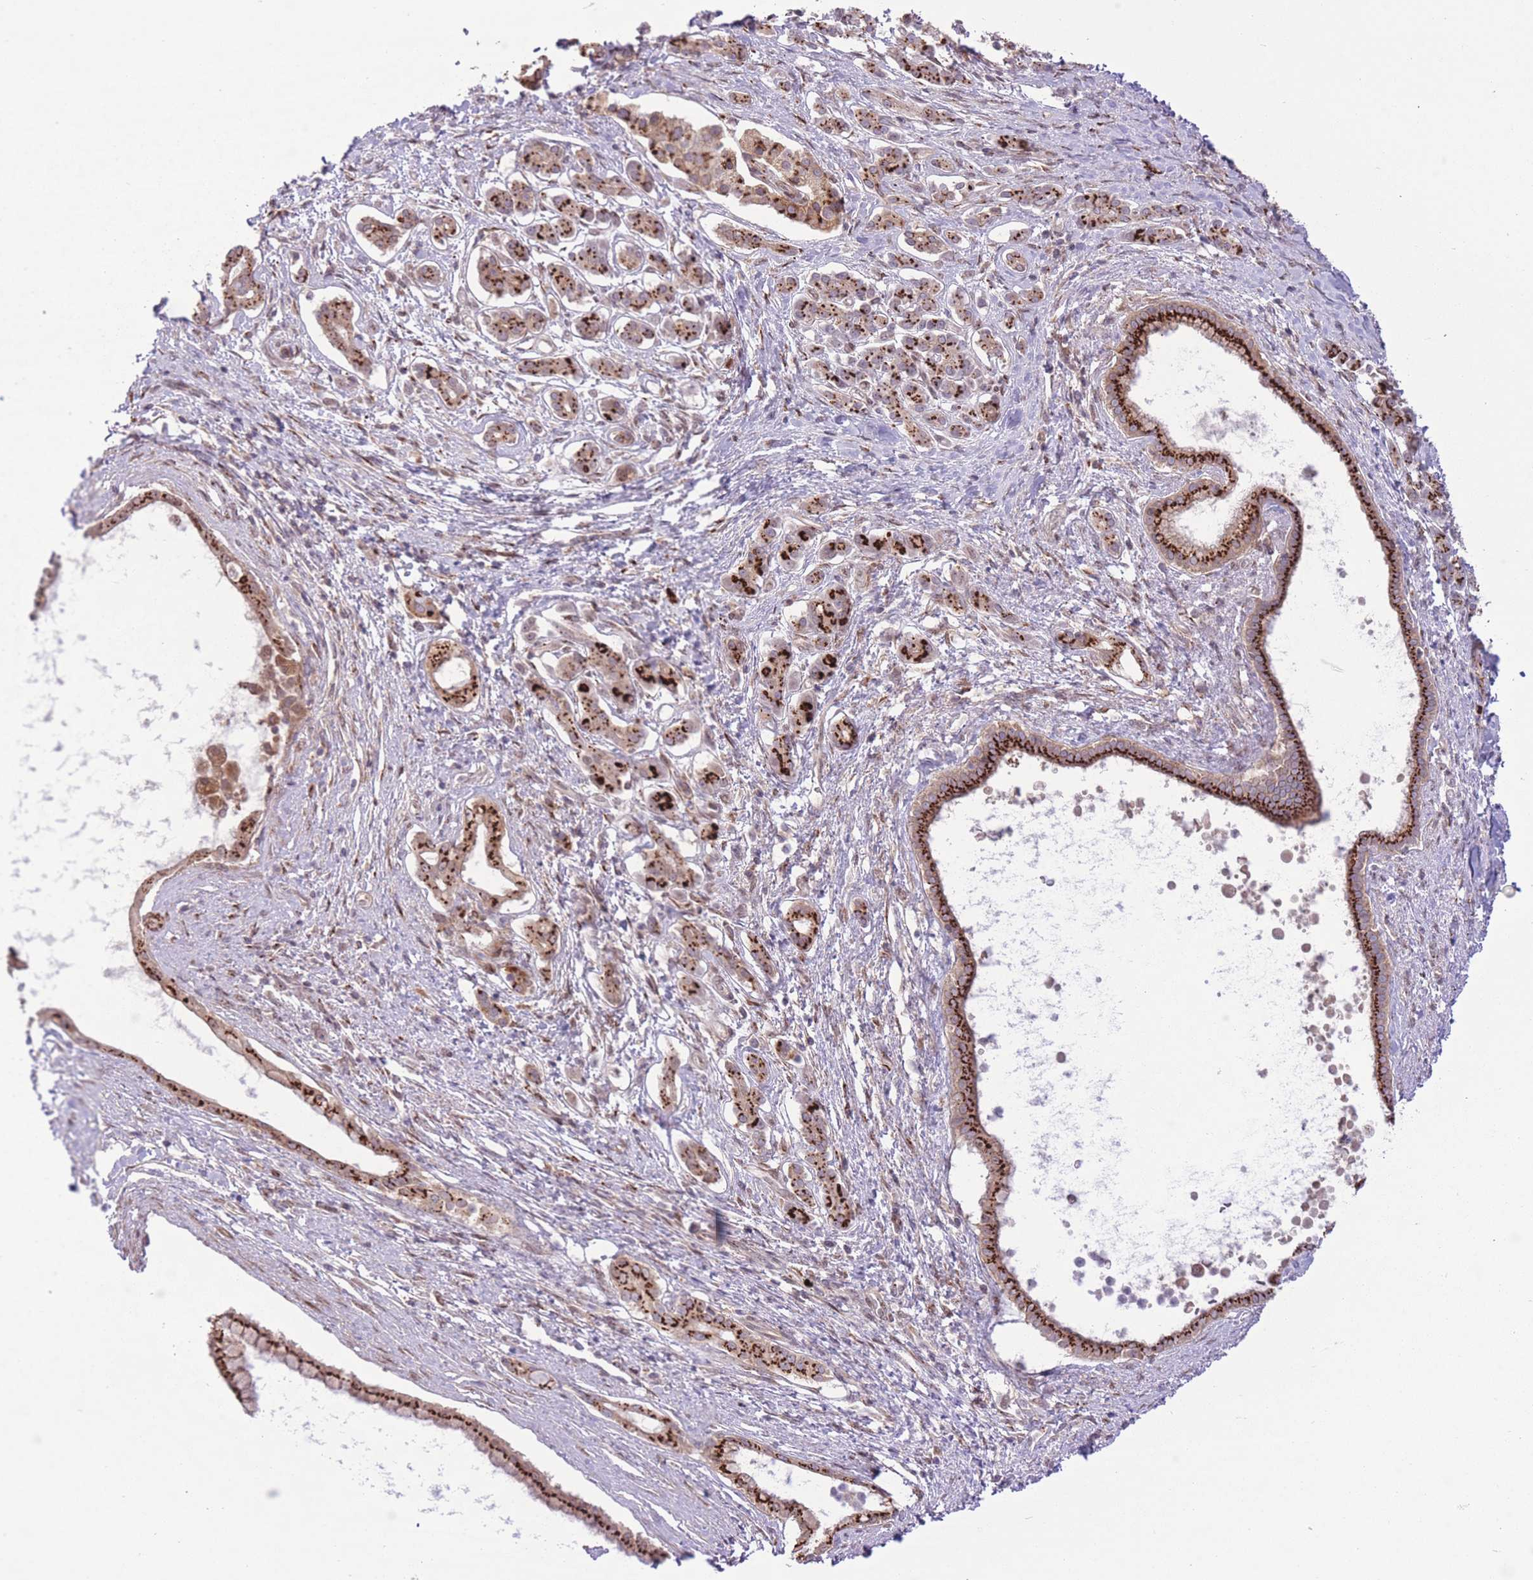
{"staining": {"intensity": "strong", "quantity": ">75%", "location": "cytoplasmic/membranous"}, "tissue": "pancreatic cancer", "cell_type": "Tumor cells", "image_type": "cancer", "snomed": [{"axis": "morphology", "description": "Adenocarcinoma, NOS"}, {"axis": "topography", "description": "Pancreas"}], "caption": "This is an image of immunohistochemistry staining of adenocarcinoma (pancreatic), which shows strong expression in the cytoplasmic/membranous of tumor cells.", "gene": "ZBED5", "patient": {"sex": "male", "age": 70}}